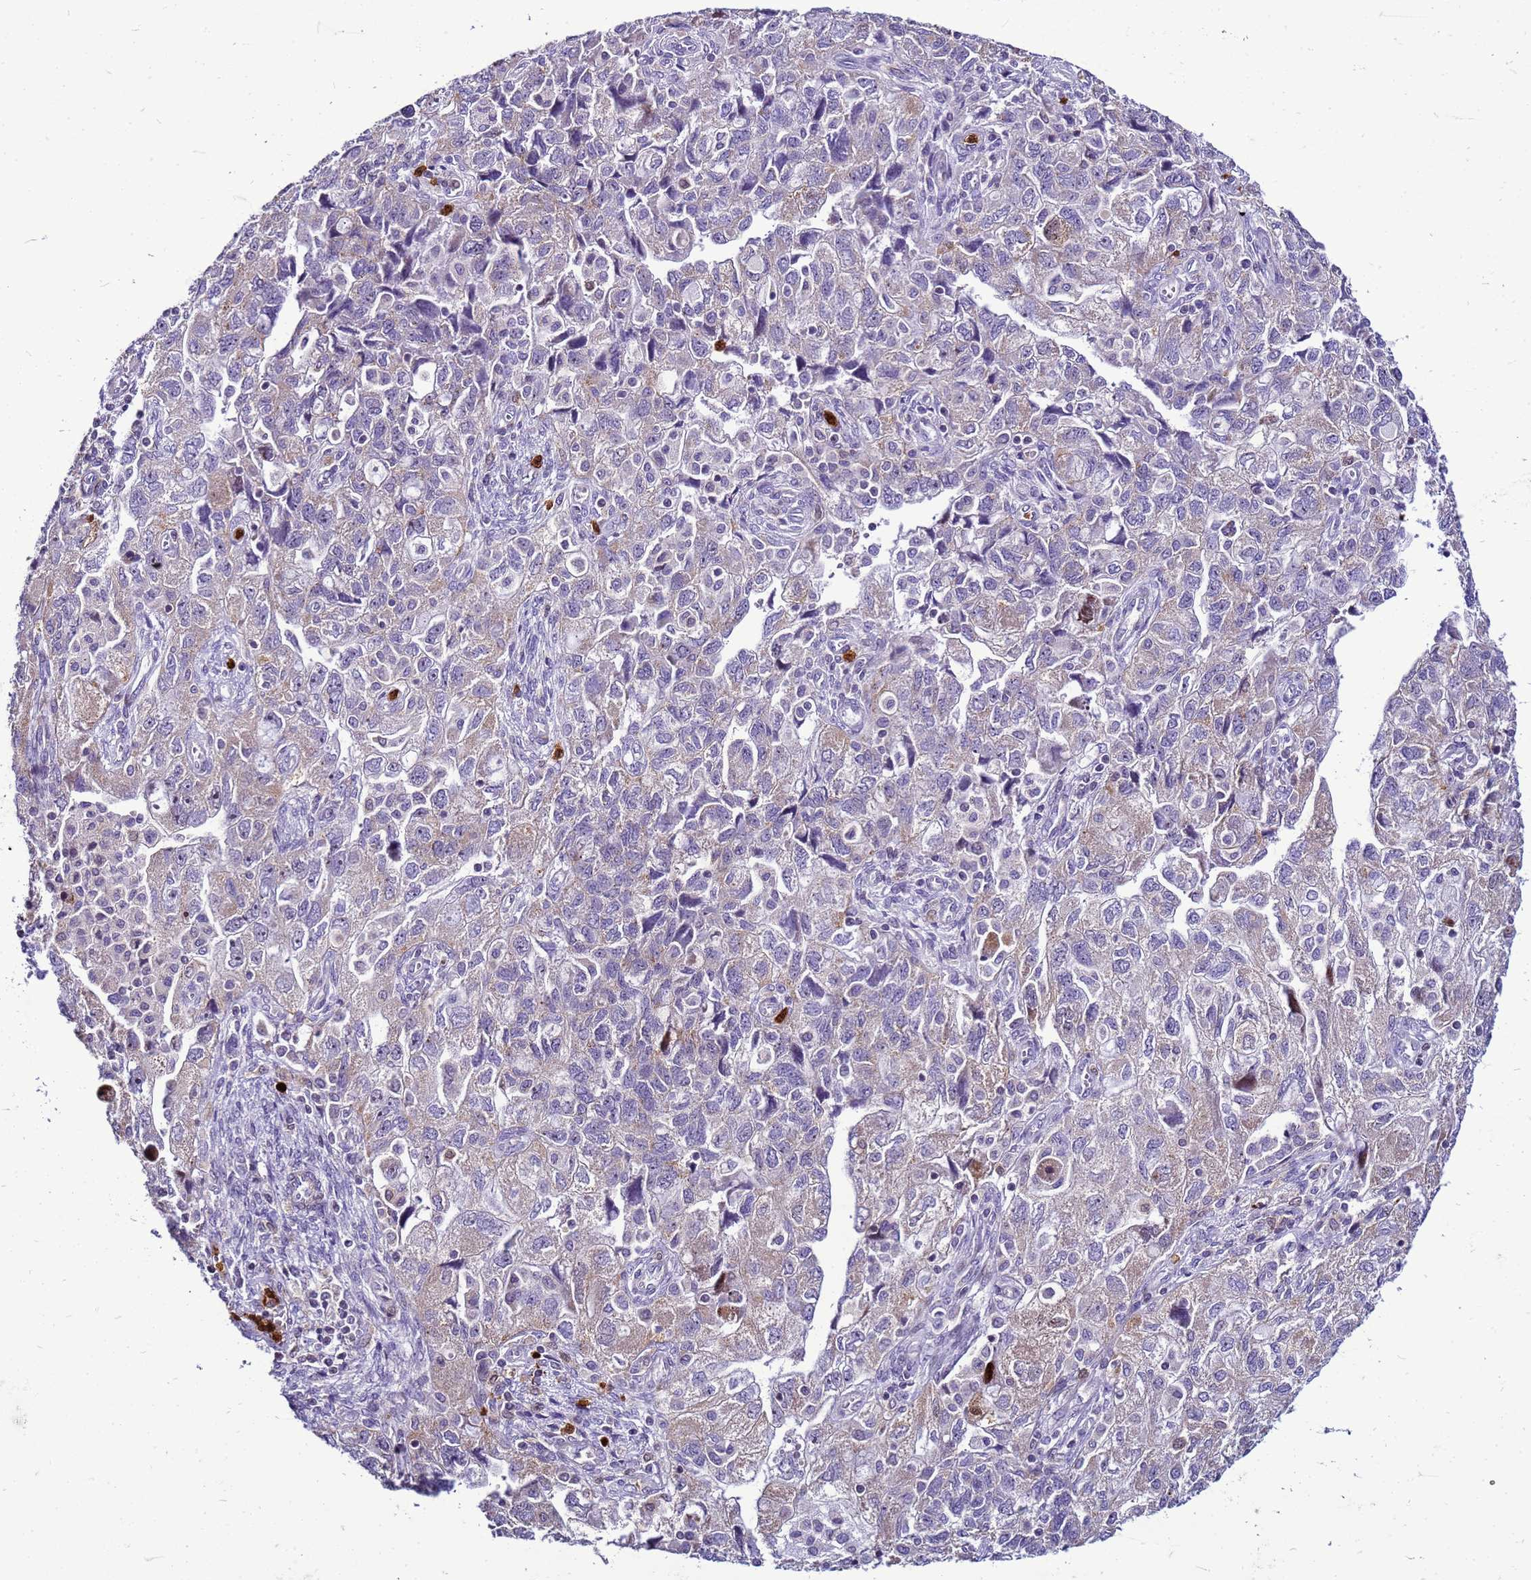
{"staining": {"intensity": "weak", "quantity": "<25%", "location": "cytoplasmic/membranous"}, "tissue": "ovarian cancer", "cell_type": "Tumor cells", "image_type": "cancer", "snomed": [{"axis": "morphology", "description": "Carcinoma, NOS"}, {"axis": "morphology", "description": "Cystadenocarcinoma, serous, NOS"}, {"axis": "topography", "description": "Ovary"}], "caption": "Micrograph shows no protein expression in tumor cells of serous cystadenocarcinoma (ovarian) tissue.", "gene": "VPS4B", "patient": {"sex": "female", "age": 69}}